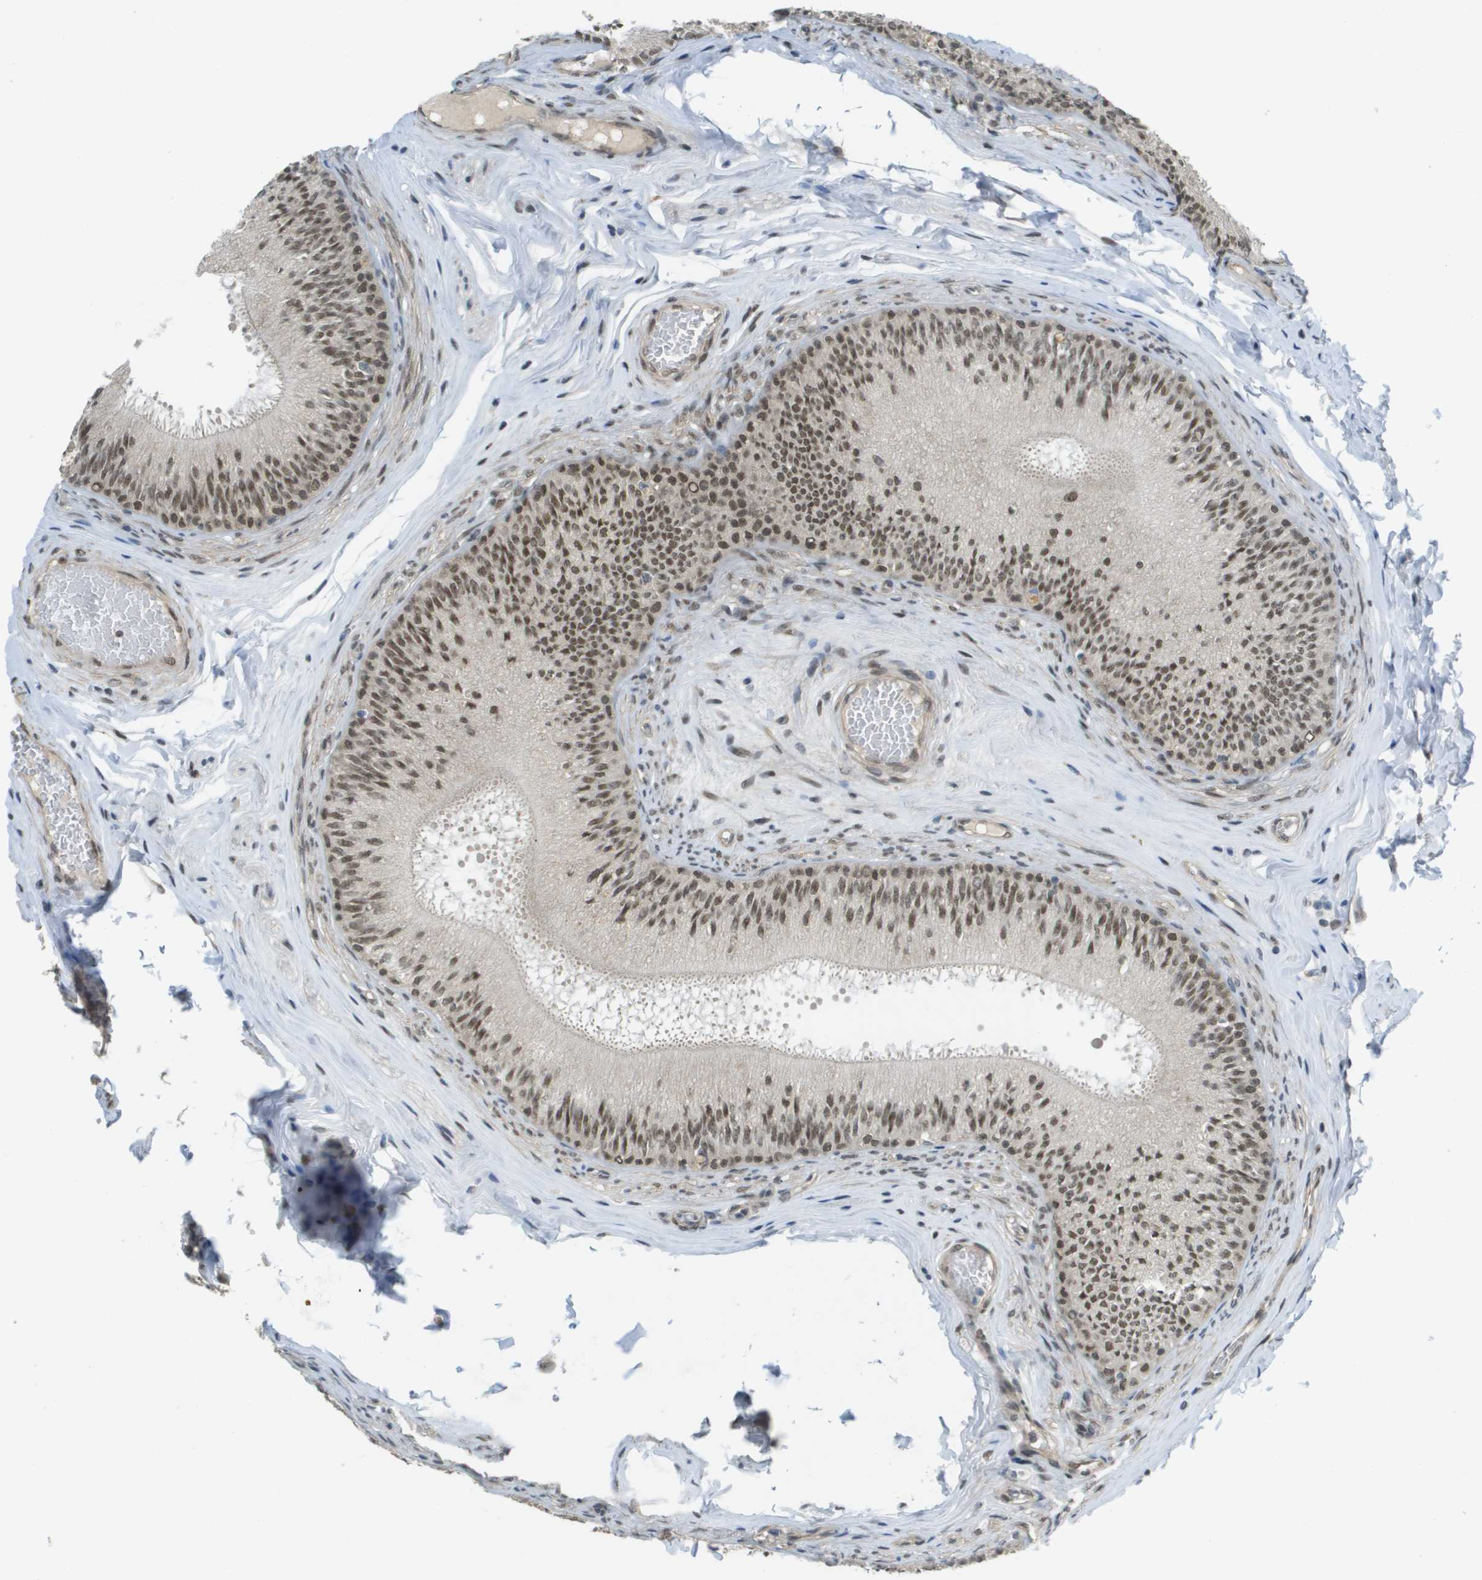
{"staining": {"intensity": "strong", "quantity": ">75%", "location": "nuclear"}, "tissue": "epididymis", "cell_type": "Glandular cells", "image_type": "normal", "snomed": [{"axis": "morphology", "description": "Normal tissue, NOS"}, {"axis": "topography", "description": "Testis"}, {"axis": "topography", "description": "Epididymis"}], "caption": "Immunohistochemical staining of unremarkable epididymis demonstrates high levels of strong nuclear positivity in about >75% of glandular cells.", "gene": "ARID1B", "patient": {"sex": "male", "age": 36}}